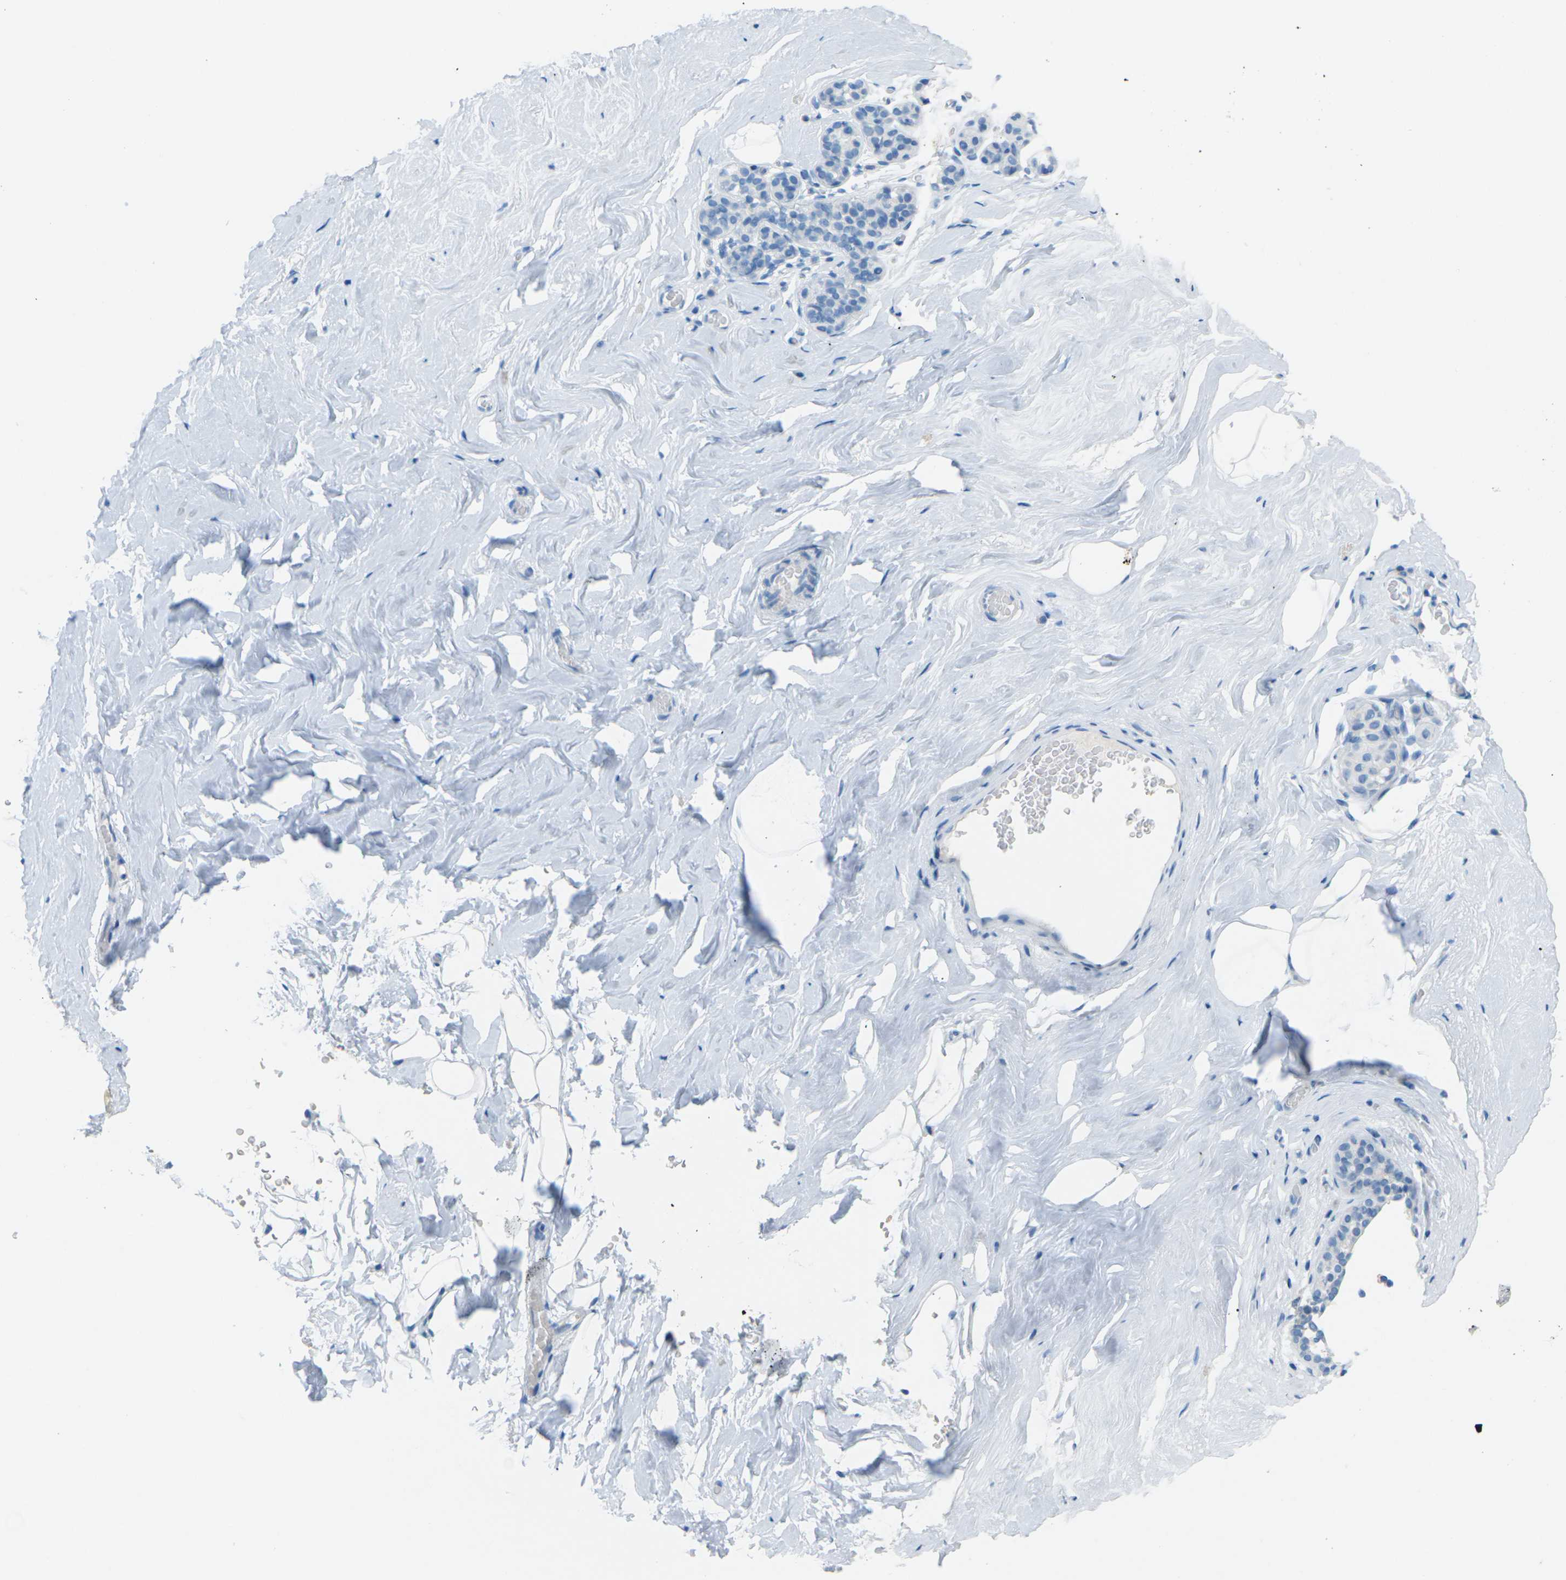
{"staining": {"intensity": "negative", "quantity": "none", "location": "none"}, "tissue": "breast", "cell_type": "Adipocytes", "image_type": "normal", "snomed": [{"axis": "morphology", "description": "Normal tissue, NOS"}, {"axis": "topography", "description": "Breast"}], "caption": "Immunohistochemistry of normal breast demonstrates no expression in adipocytes. (Brightfield microscopy of DAB IHC at high magnification).", "gene": "CDH16", "patient": {"sex": "female", "age": 75}}